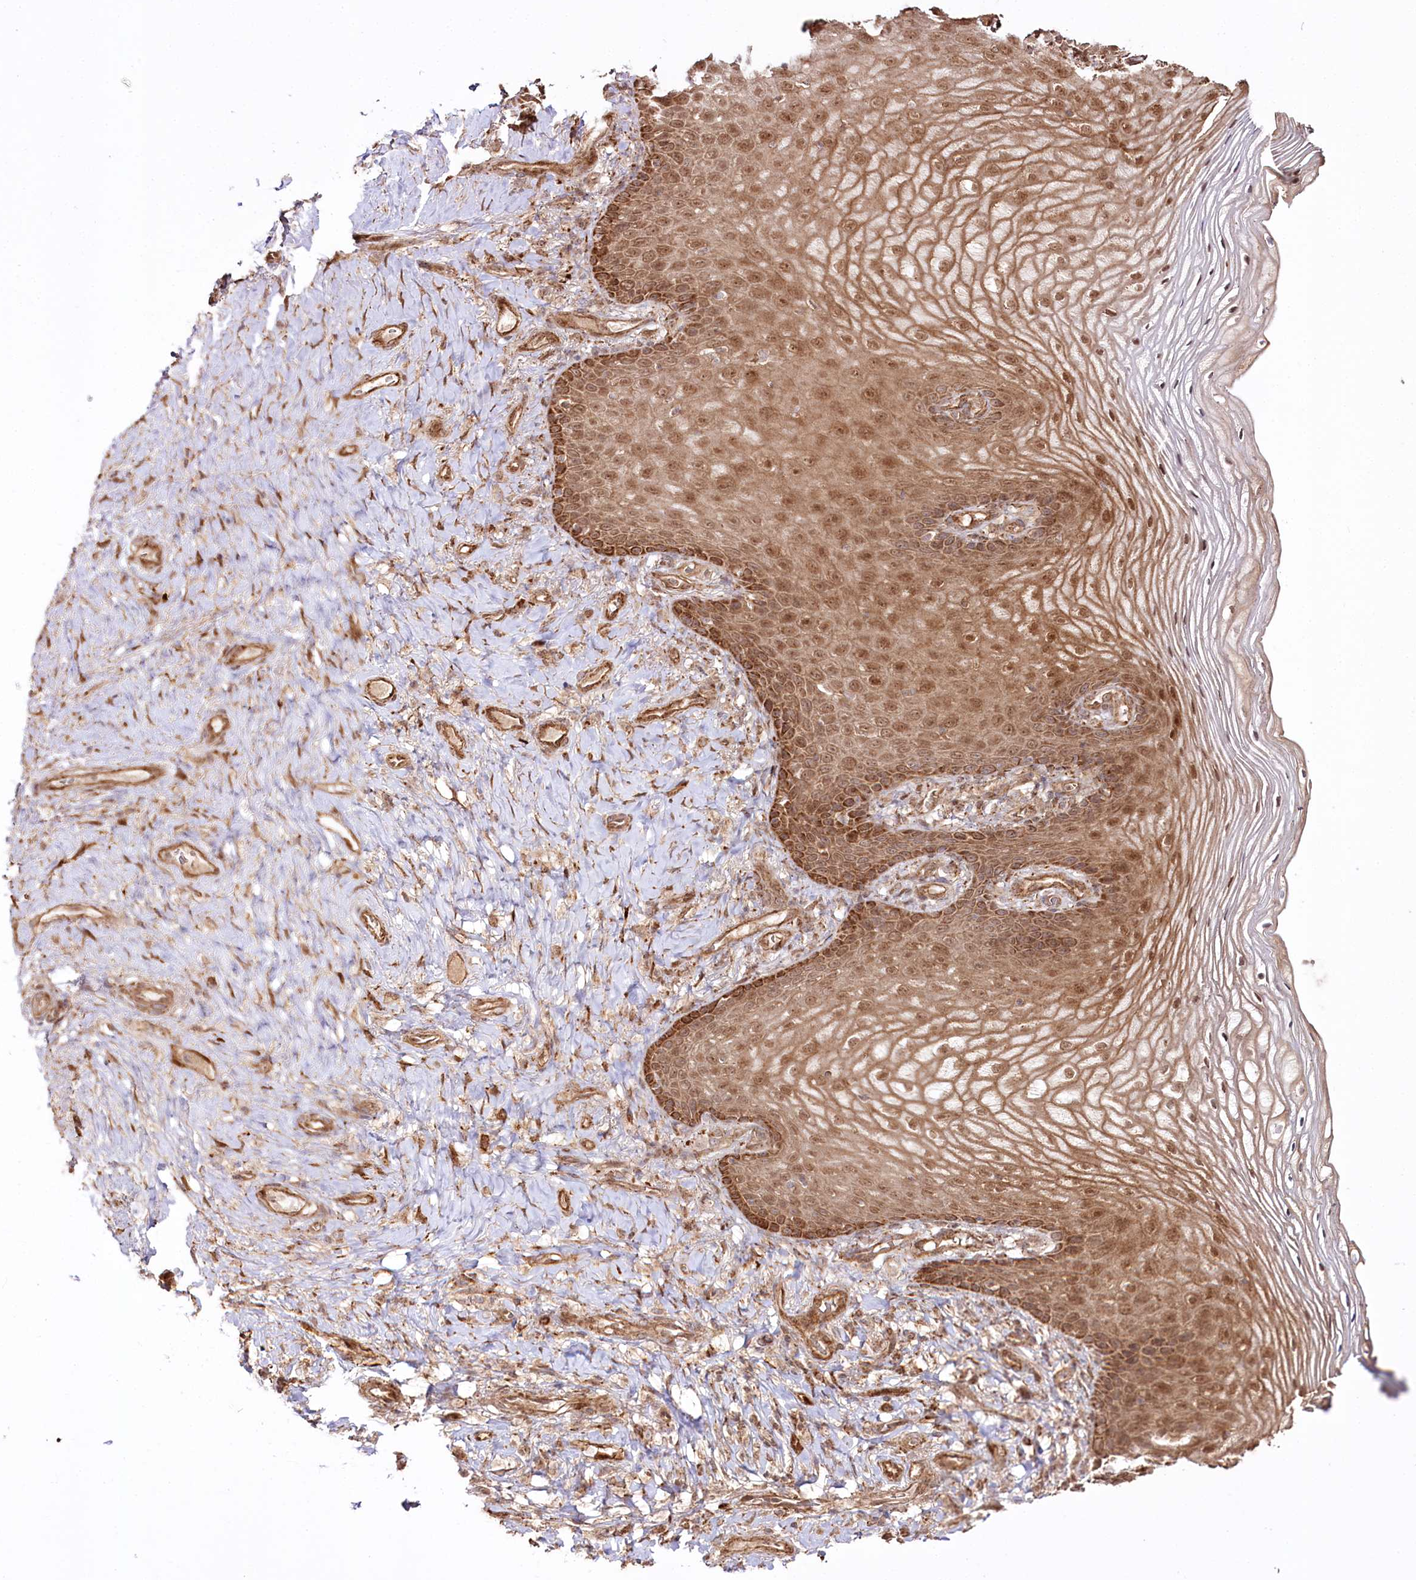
{"staining": {"intensity": "moderate", "quantity": ">75%", "location": "cytoplasmic/membranous,nuclear"}, "tissue": "vagina", "cell_type": "Squamous epithelial cells", "image_type": "normal", "snomed": [{"axis": "morphology", "description": "Normal tissue, NOS"}, {"axis": "topography", "description": "Vagina"}], "caption": "Immunohistochemical staining of unremarkable vagina displays moderate cytoplasmic/membranous,nuclear protein expression in approximately >75% of squamous epithelial cells. (DAB (3,3'-diaminobenzidine) = brown stain, brightfield microscopy at high magnification).", "gene": "REXO2", "patient": {"sex": "female", "age": 60}}